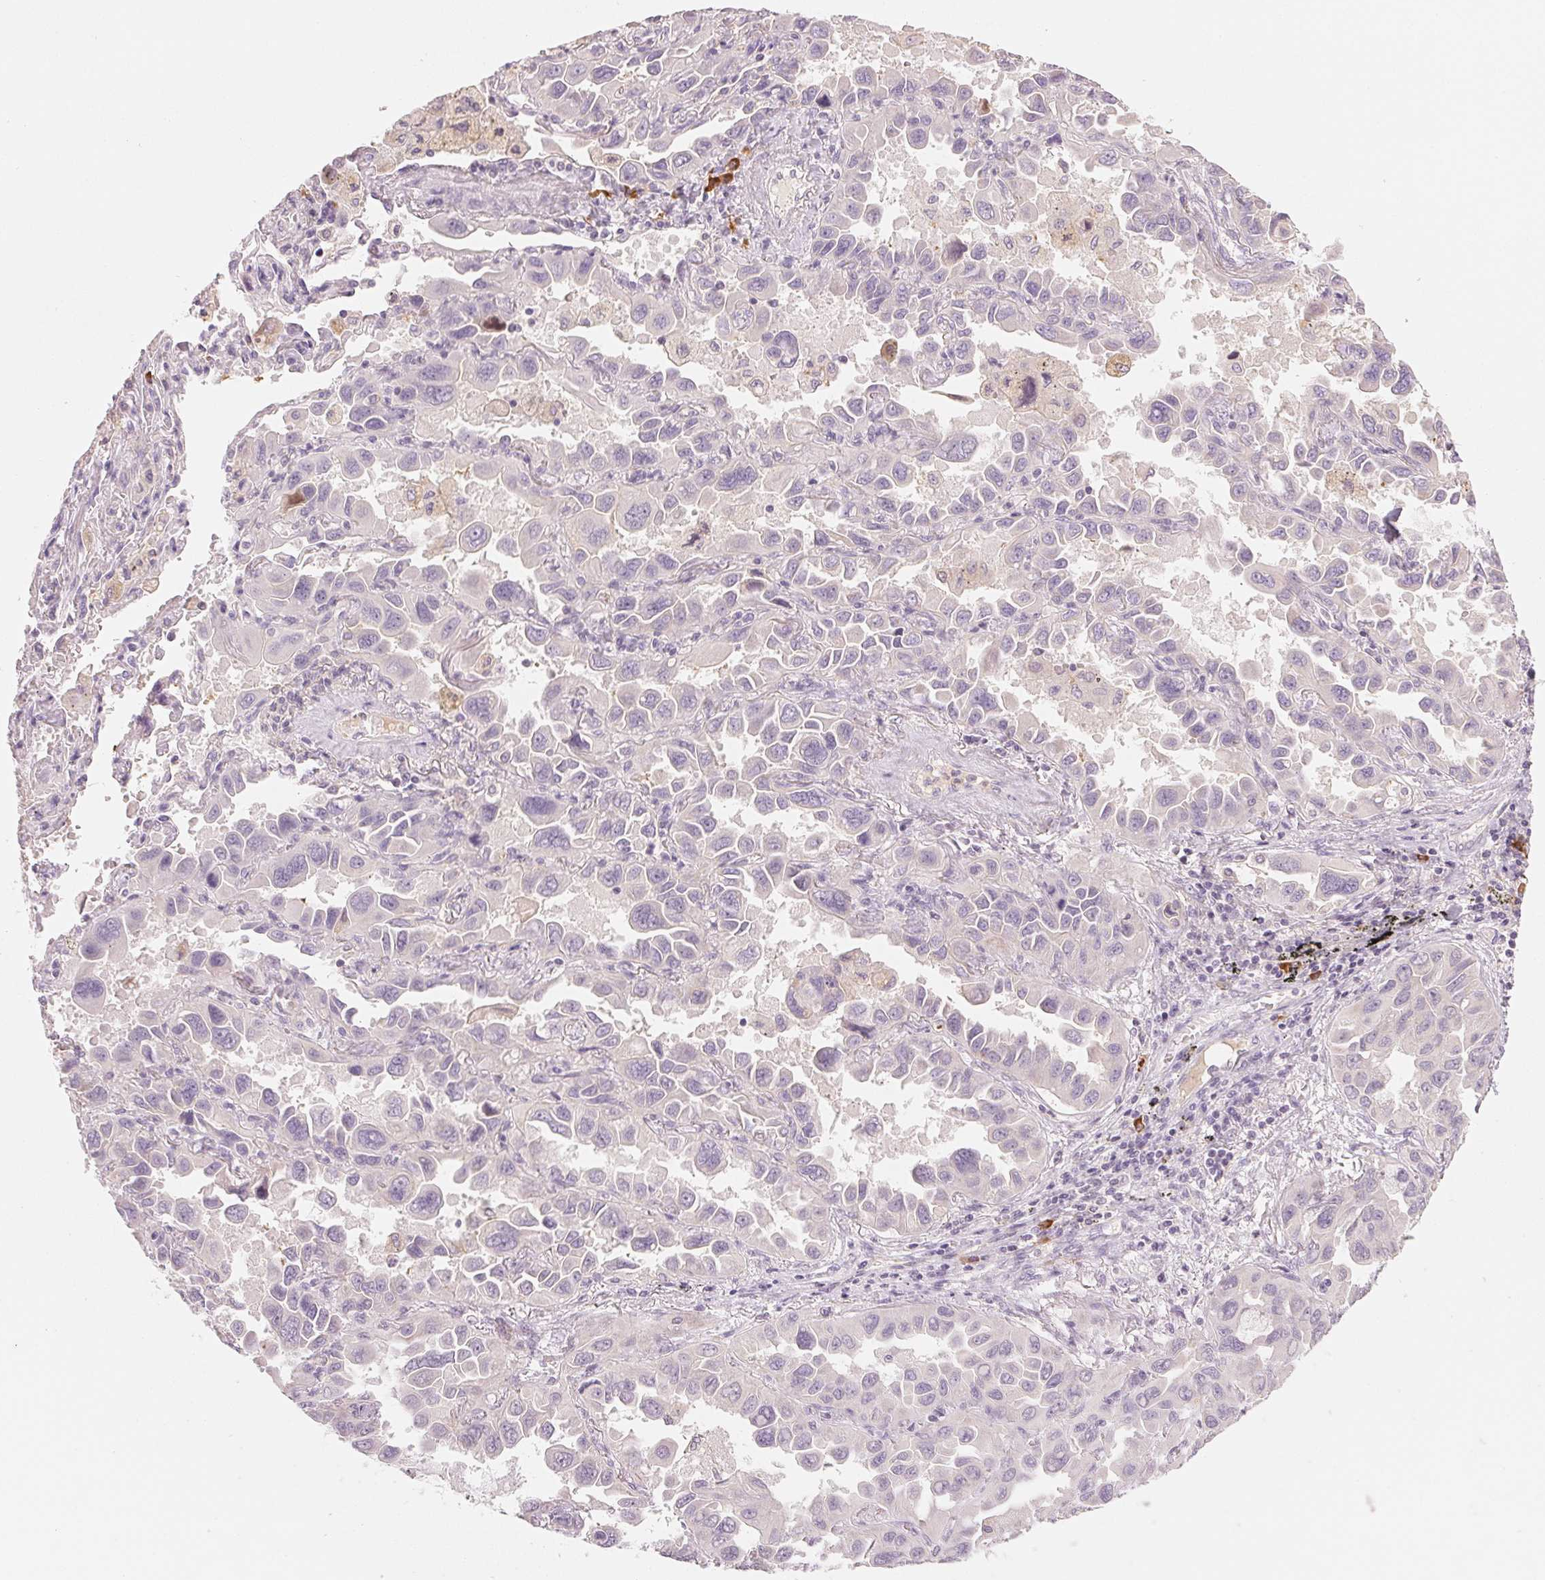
{"staining": {"intensity": "negative", "quantity": "none", "location": "none"}, "tissue": "lung cancer", "cell_type": "Tumor cells", "image_type": "cancer", "snomed": [{"axis": "morphology", "description": "Adenocarcinoma, NOS"}, {"axis": "topography", "description": "Lung"}], "caption": "This histopathology image is of lung adenocarcinoma stained with IHC to label a protein in brown with the nuclei are counter-stained blue. There is no positivity in tumor cells.", "gene": "RMDN2", "patient": {"sex": "male", "age": 64}}